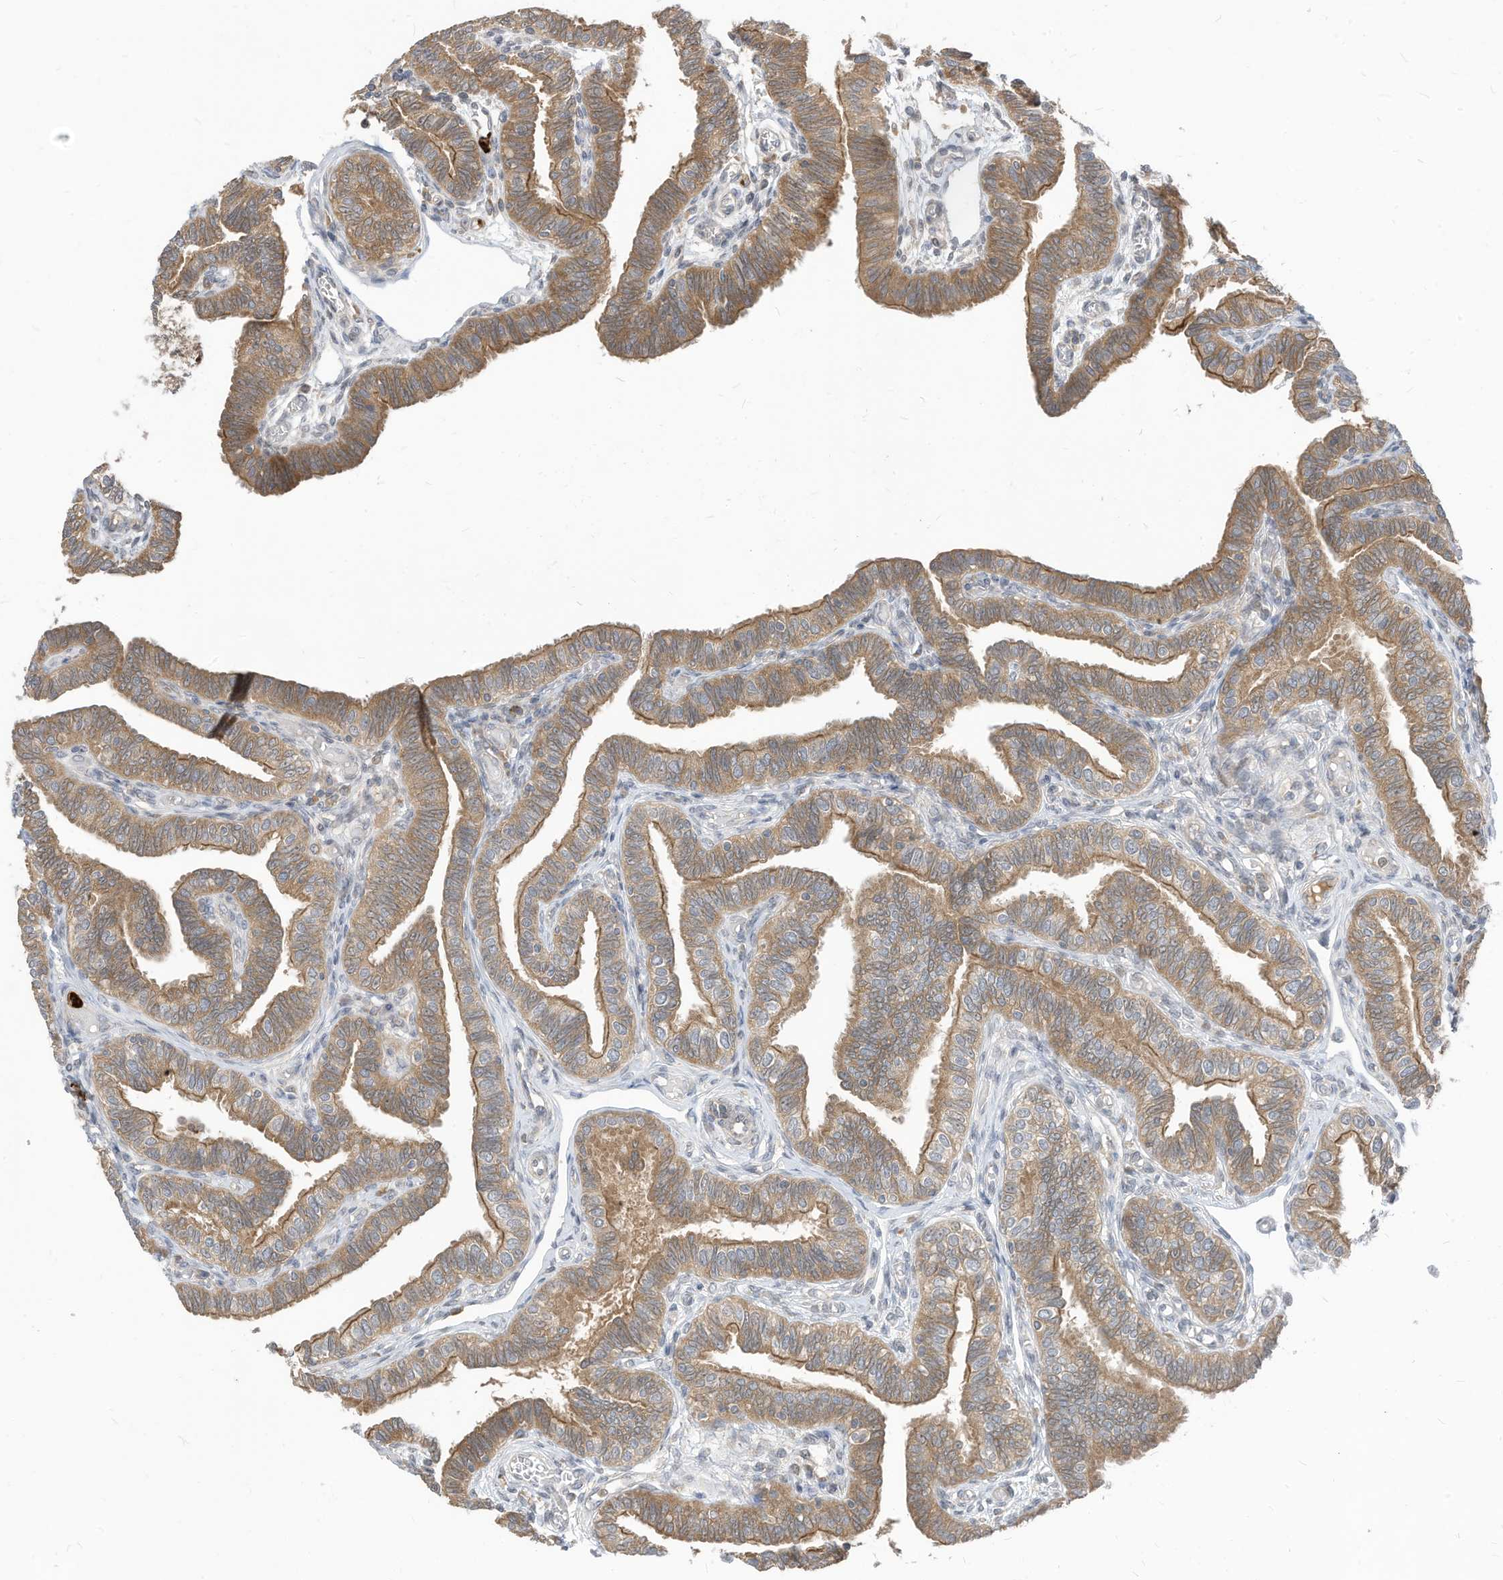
{"staining": {"intensity": "moderate", "quantity": ">75%", "location": "cytoplasmic/membranous"}, "tissue": "fallopian tube", "cell_type": "Glandular cells", "image_type": "normal", "snomed": [{"axis": "morphology", "description": "Normal tissue, NOS"}, {"axis": "topography", "description": "Fallopian tube"}], "caption": "Immunohistochemistry (IHC) of benign fallopian tube shows medium levels of moderate cytoplasmic/membranous positivity in approximately >75% of glandular cells. The protein is shown in brown color, while the nuclei are stained blue.", "gene": "CNKSR1", "patient": {"sex": "female", "age": 39}}